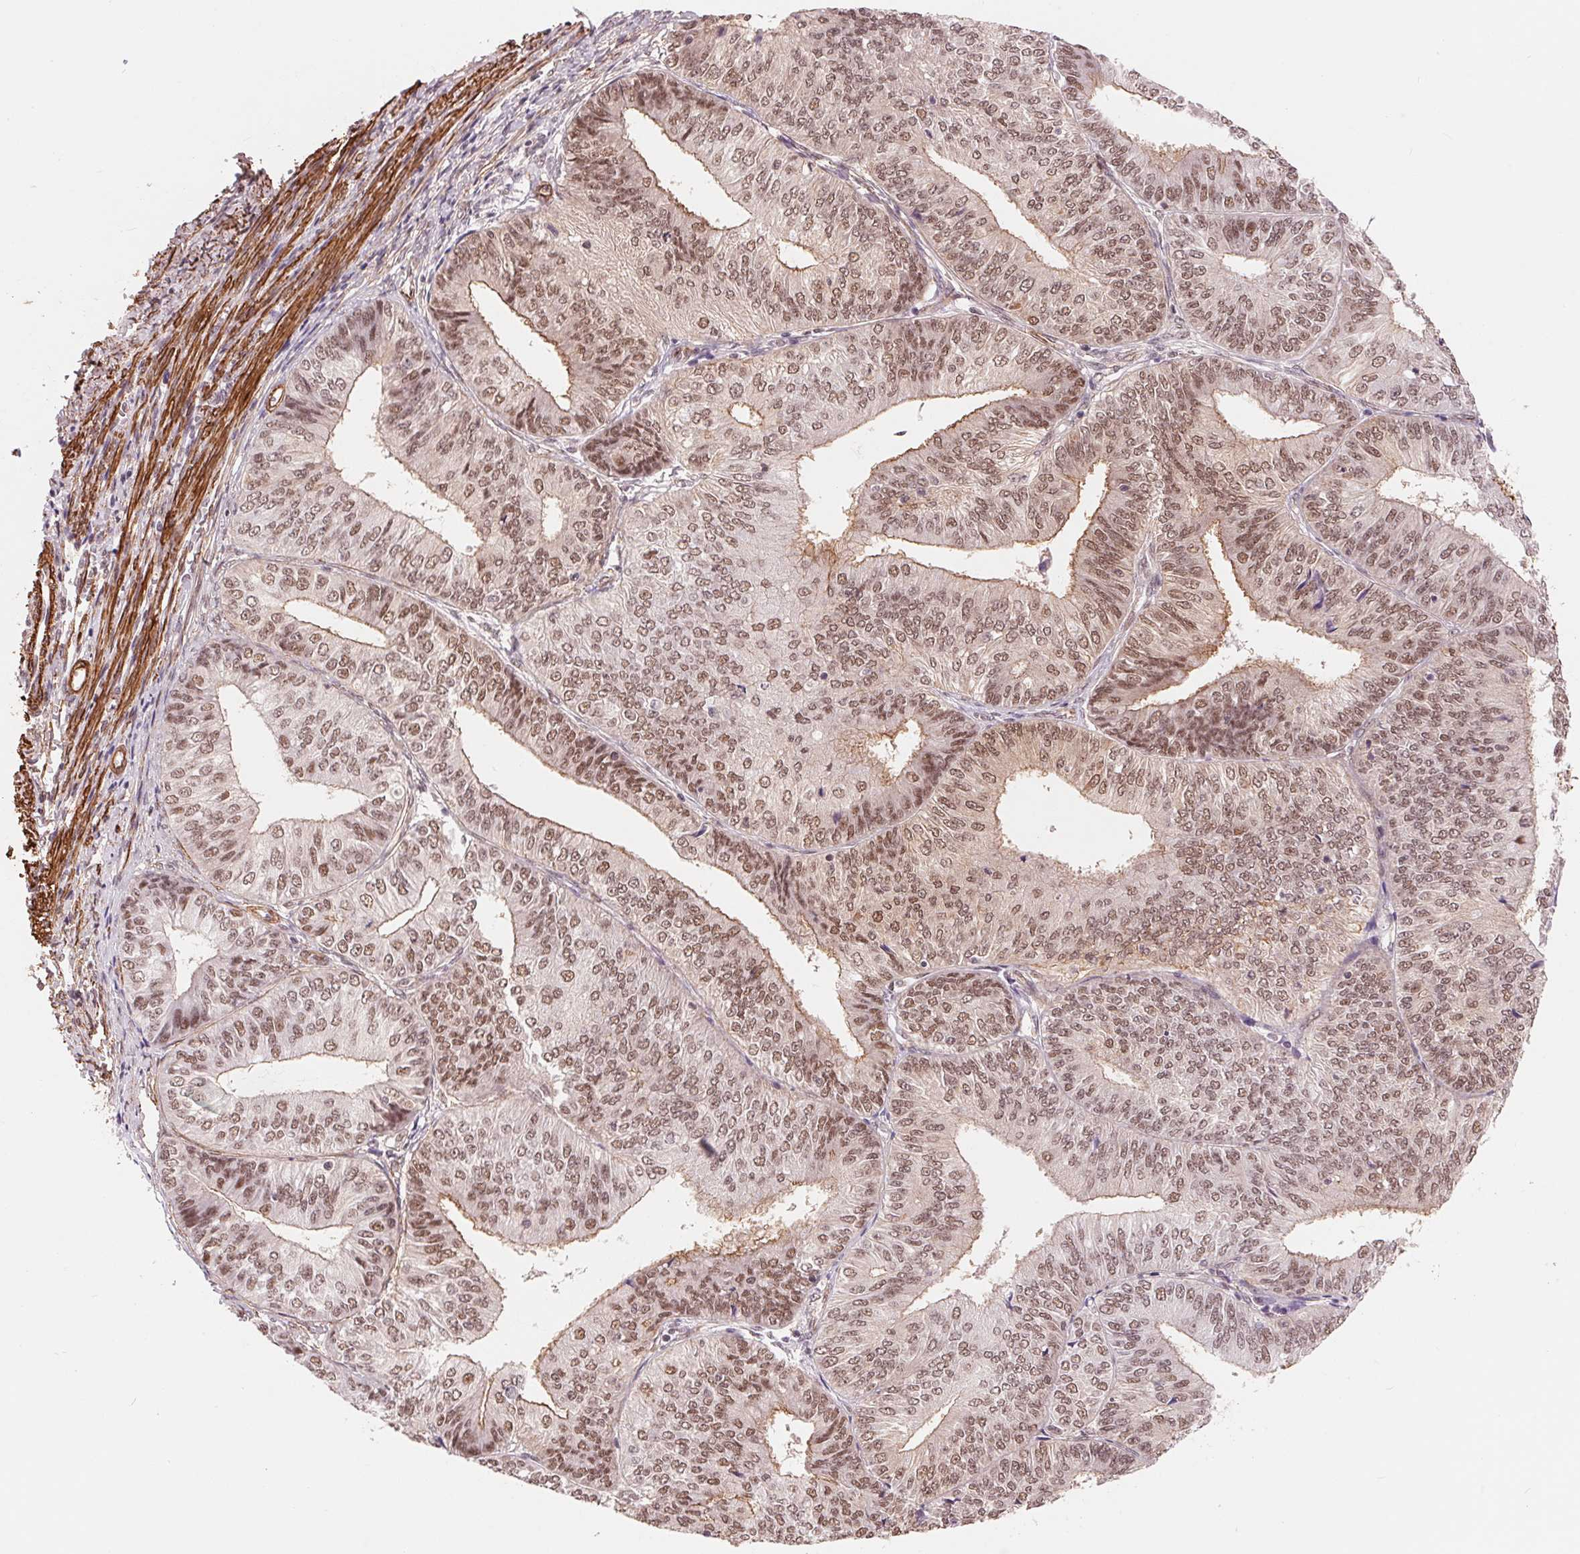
{"staining": {"intensity": "moderate", "quantity": ">75%", "location": "cytoplasmic/membranous,nuclear"}, "tissue": "endometrial cancer", "cell_type": "Tumor cells", "image_type": "cancer", "snomed": [{"axis": "morphology", "description": "Adenocarcinoma, NOS"}, {"axis": "topography", "description": "Endometrium"}], "caption": "Protein expression analysis of endometrial cancer shows moderate cytoplasmic/membranous and nuclear staining in approximately >75% of tumor cells. (DAB (3,3'-diaminobenzidine) IHC with brightfield microscopy, high magnification).", "gene": "BCAT1", "patient": {"sex": "female", "age": 58}}